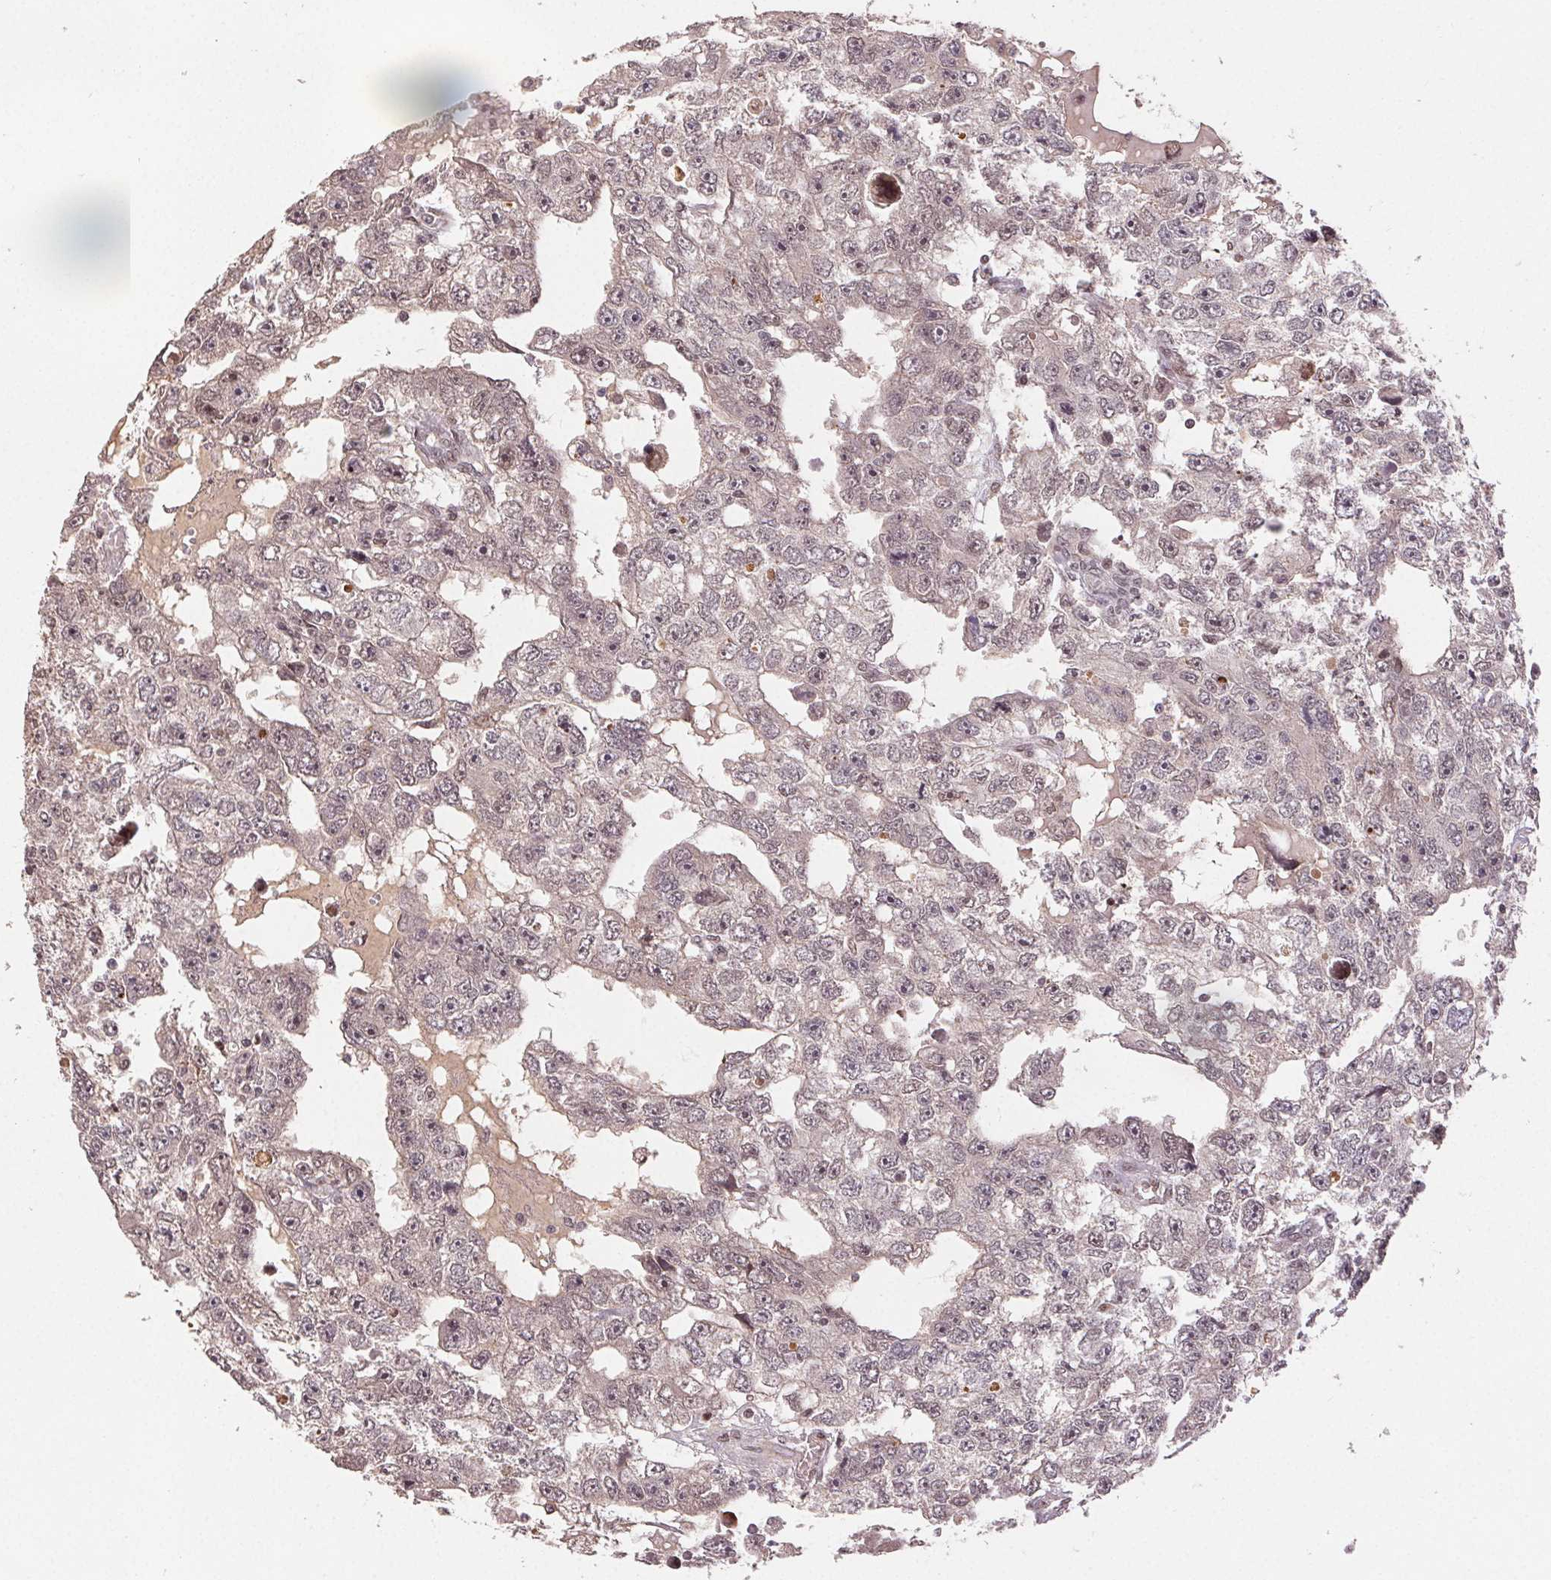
{"staining": {"intensity": "negative", "quantity": "none", "location": "none"}, "tissue": "testis cancer", "cell_type": "Tumor cells", "image_type": "cancer", "snomed": [{"axis": "morphology", "description": "Carcinoma, Embryonal, NOS"}, {"axis": "topography", "description": "Testis"}], "caption": "Histopathology image shows no protein positivity in tumor cells of embryonal carcinoma (testis) tissue.", "gene": "MAPKAPK2", "patient": {"sex": "male", "age": 20}}